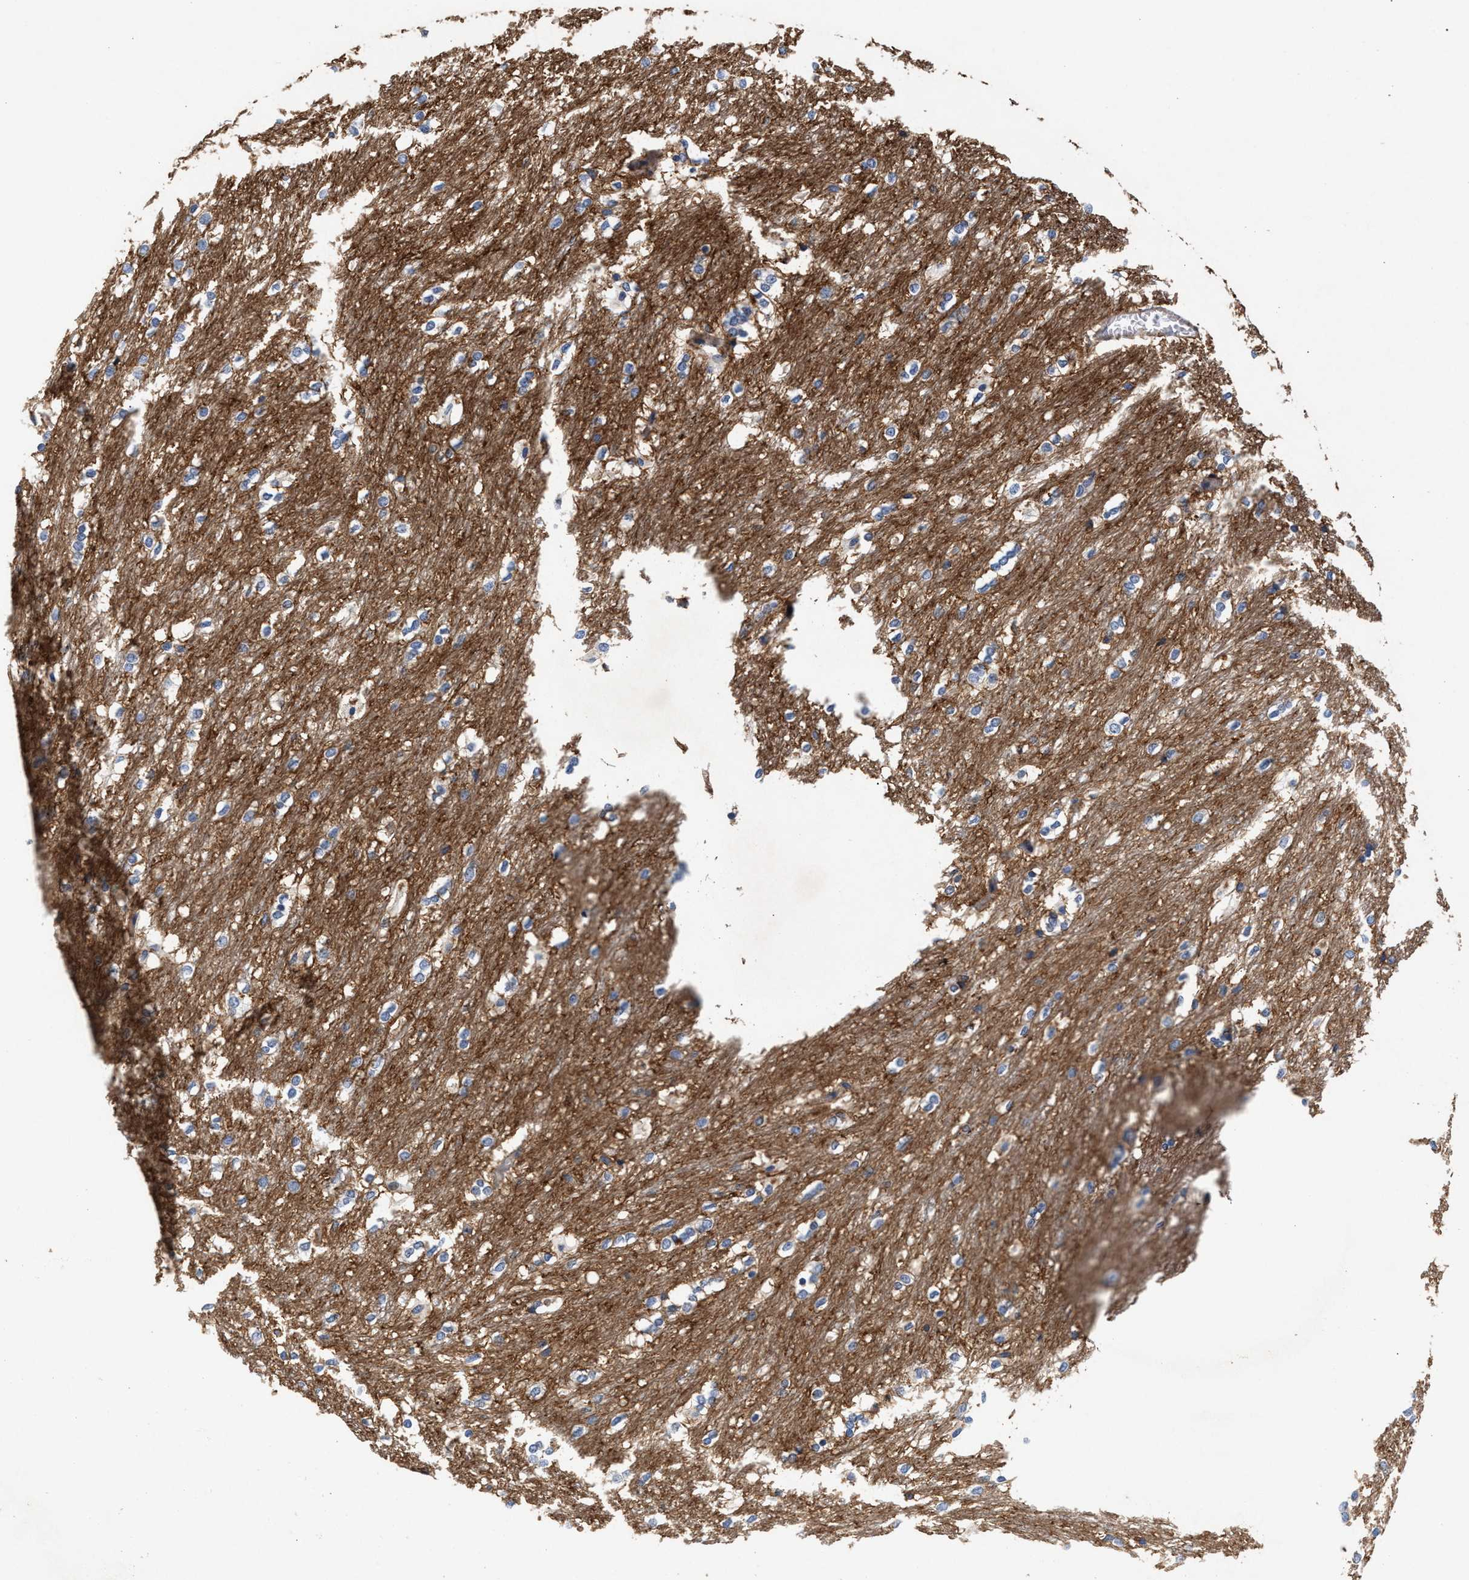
{"staining": {"intensity": "weak", "quantity": "<25%", "location": "cytoplasmic/membranous"}, "tissue": "caudate", "cell_type": "Glial cells", "image_type": "normal", "snomed": [{"axis": "morphology", "description": "Normal tissue, NOS"}, {"axis": "topography", "description": "Lateral ventricle wall"}], "caption": "Immunohistochemistry (IHC) photomicrograph of unremarkable human caudate stained for a protein (brown), which reveals no expression in glial cells. The staining was performed using DAB (3,3'-diaminobenzidine) to visualize the protein expression in brown, while the nuclei were stained in blue with hematoxylin (Magnification: 20x).", "gene": "GNAI3", "patient": {"sex": "female", "age": 19}}